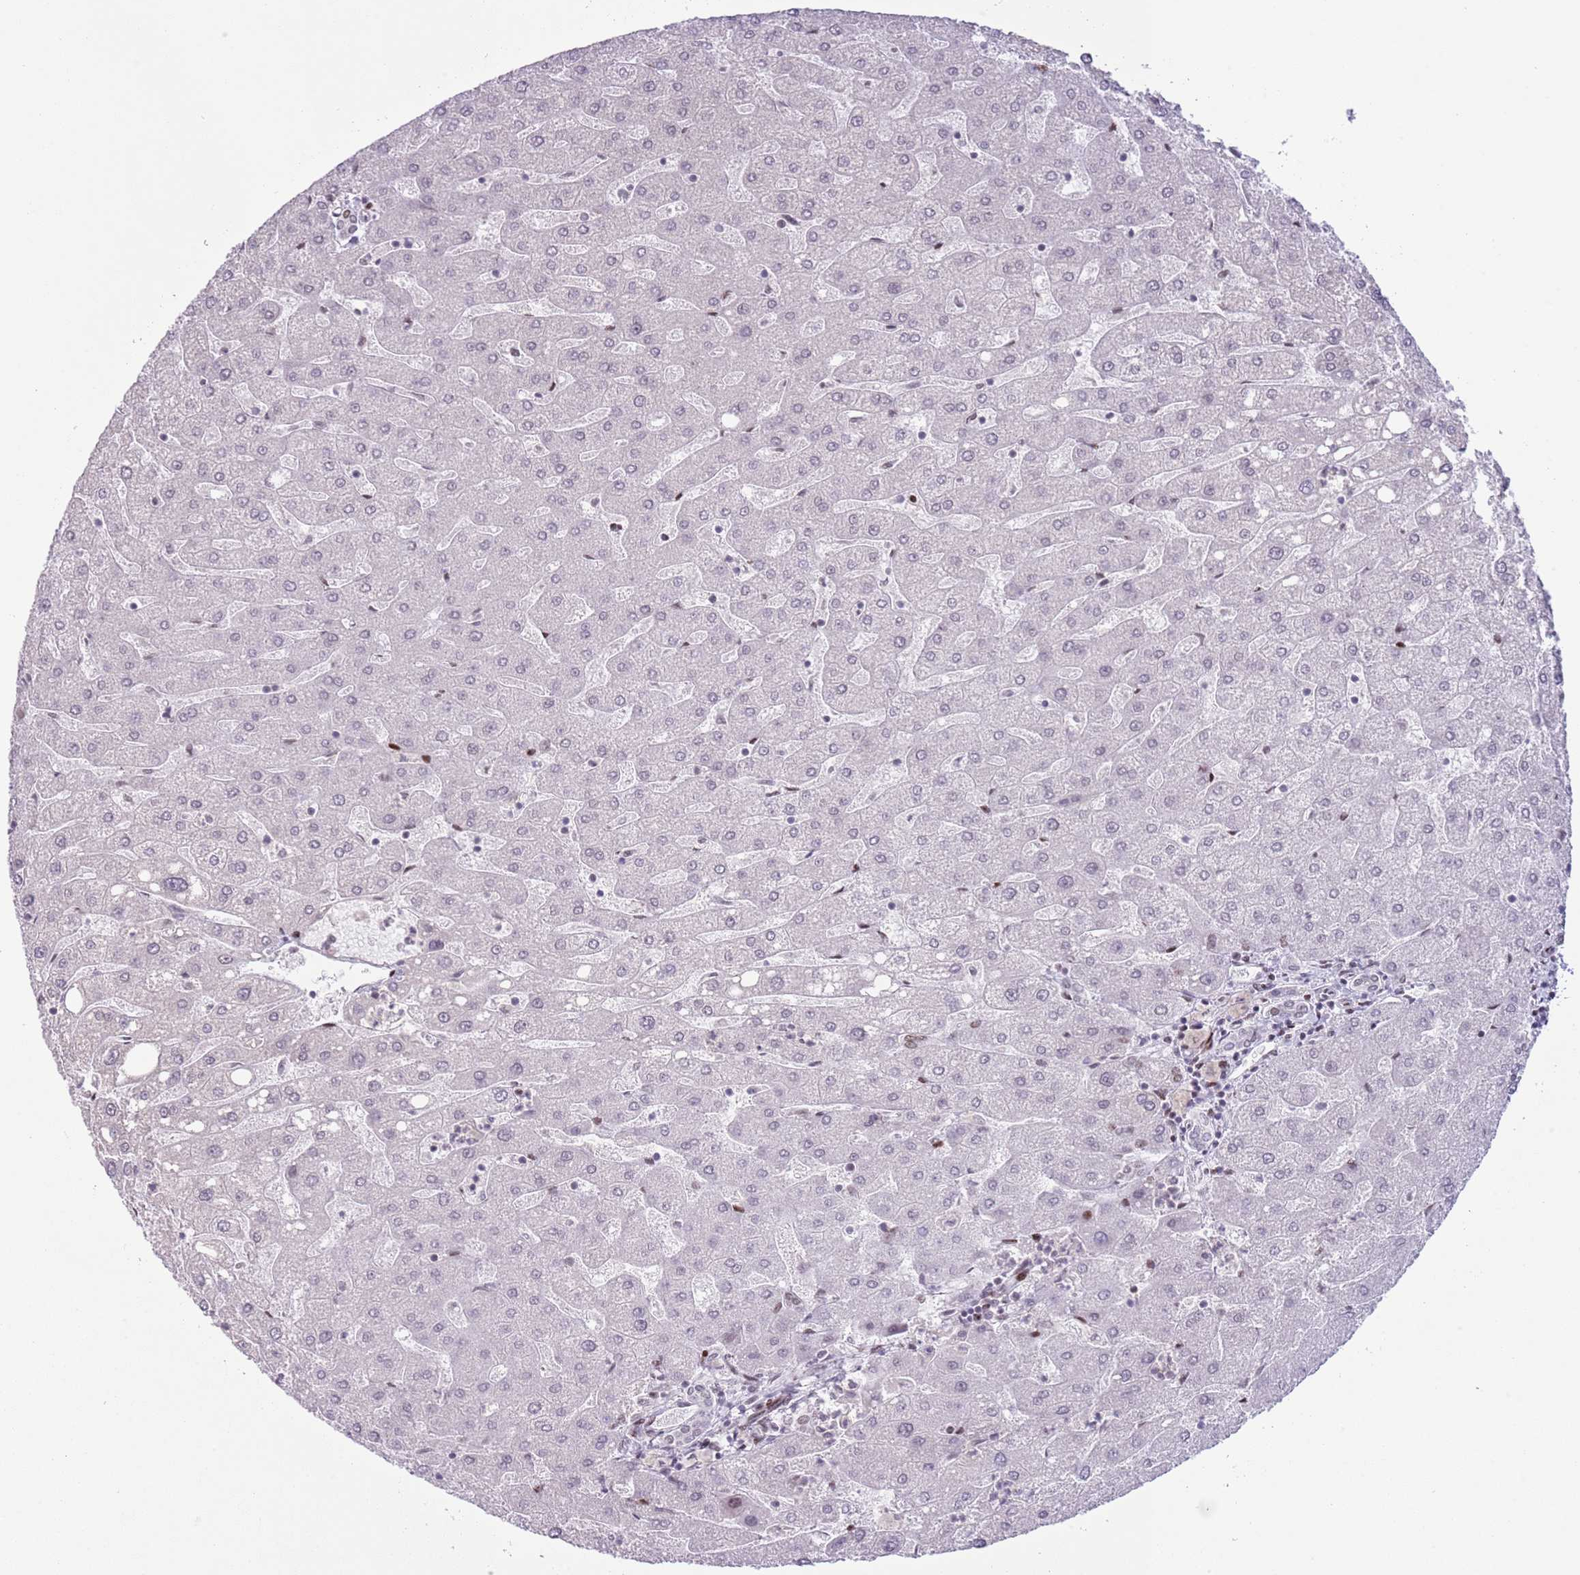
{"staining": {"intensity": "moderate", "quantity": "<25%", "location": "nuclear"}, "tissue": "liver", "cell_type": "Cholangiocytes", "image_type": "normal", "snomed": [{"axis": "morphology", "description": "Normal tissue, NOS"}, {"axis": "topography", "description": "Liver"}], "caption": "A histopathology image of liver stained for a protein shows moderate nuclear brown staining in cholangiocytes. The staining was performed using DAB (3,3'-diaminobenzidine) to visualize the protein expression in brown, while the nuclei were stained in blue with hematoxylin (Magnification: 20x).", "gene": "MFSD10", "patient": {"sex": "male", "age": 67}}